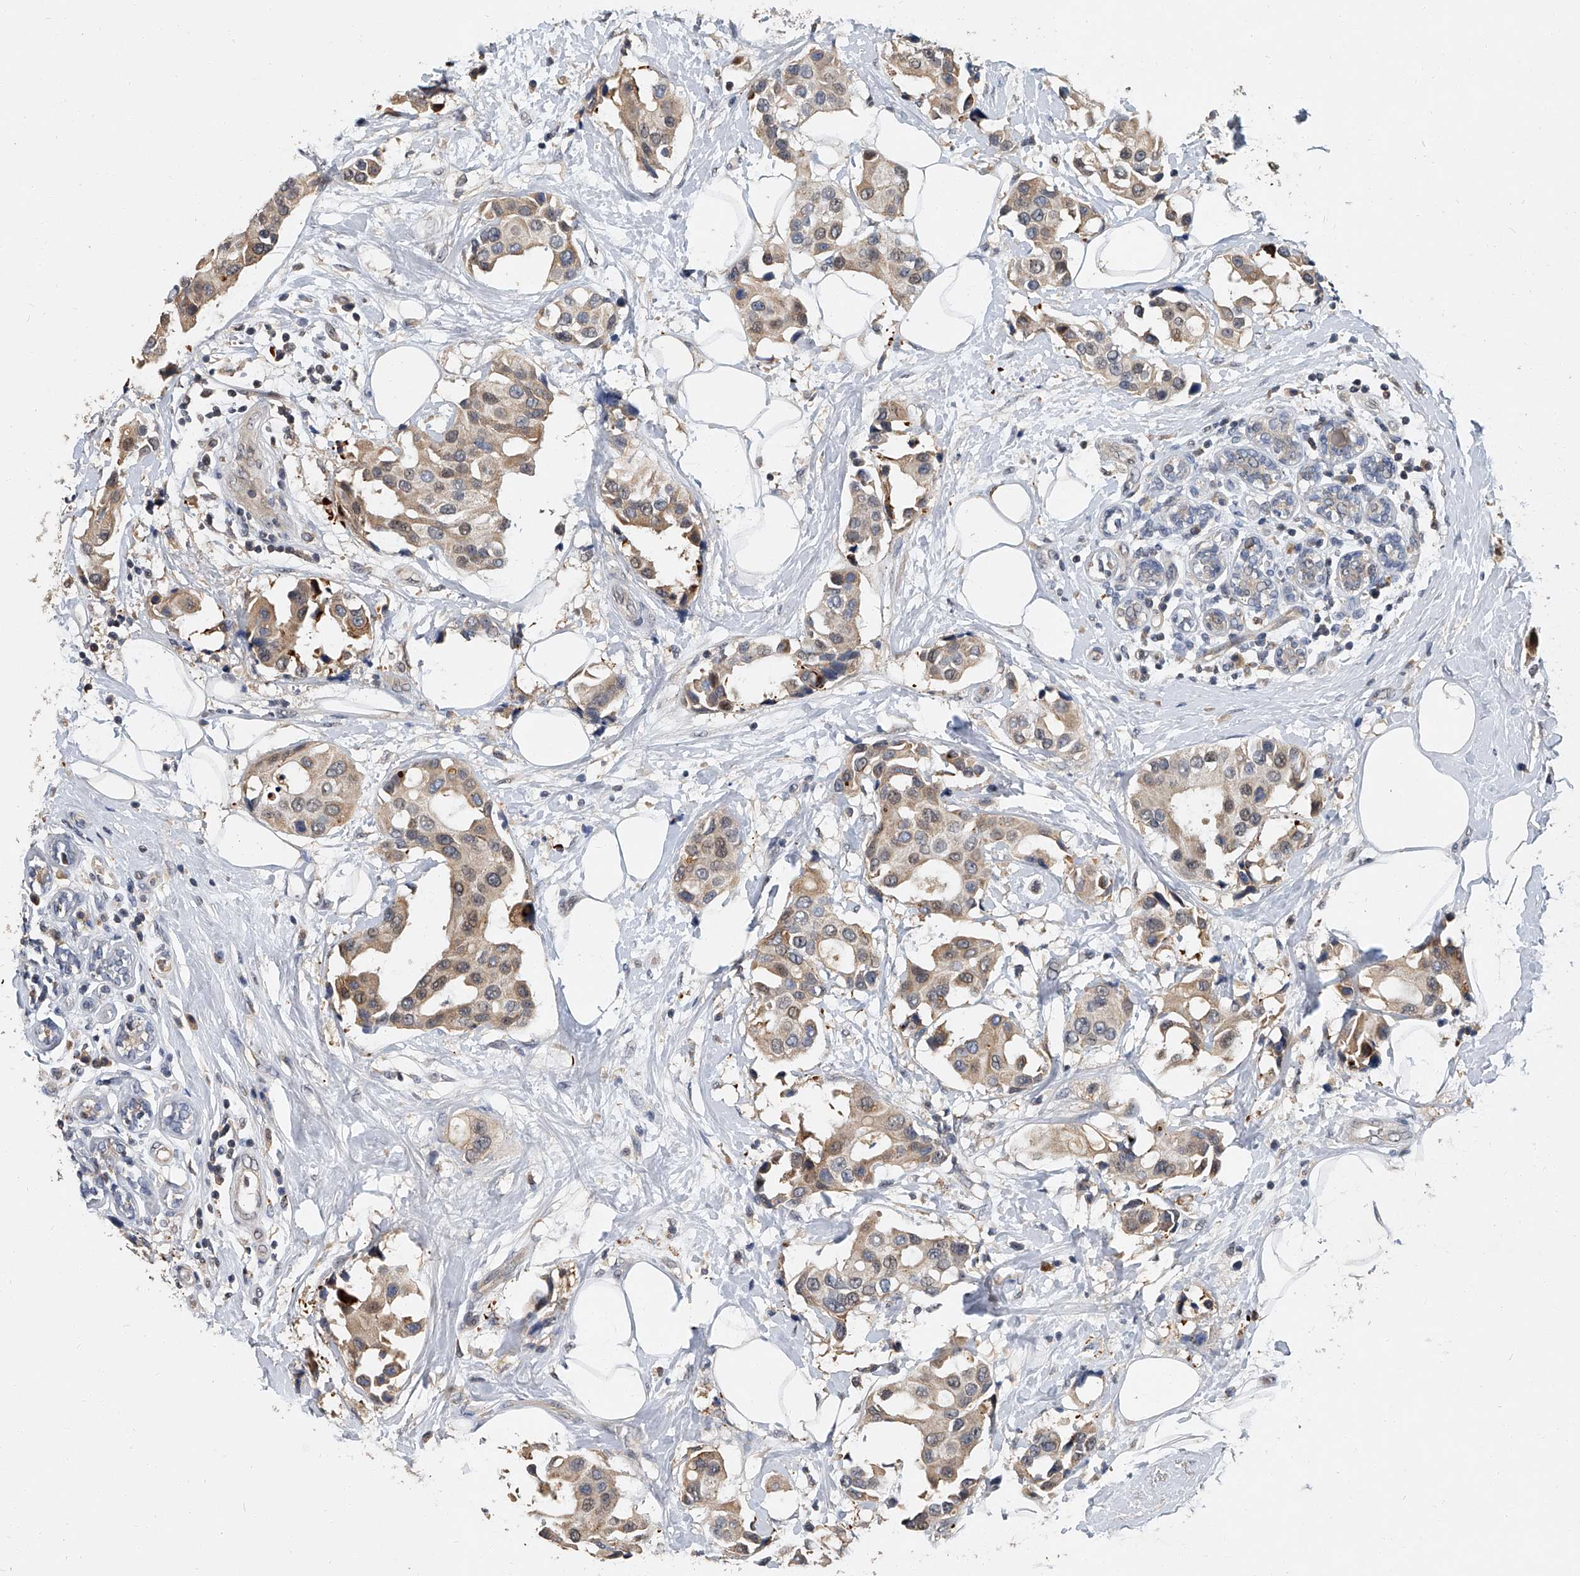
{"staining": {"intensity": "weak", "quantity": ">75%", "location": "cytoplasmic/membranous"}, "tissue": "breast cancer", "cell_type": "Tumor cells", "image_type": "cancer", "snomed": [{"axis": "morphology", "description": "Normal tissue, NOS"}, {"axis": "morphology", "description": "Duct carcinoma"}, {"axis": "topography", "description": "Breast"}], "caption": "About >75% of tumor cells in intraductal carcinoma (breast) exhibit weak cytoplasmic/membranous protein expression as visualized by brown immunohistochemical staining.", "gene": "JAG2", "patient": {"sex": "female", "age": 39}}